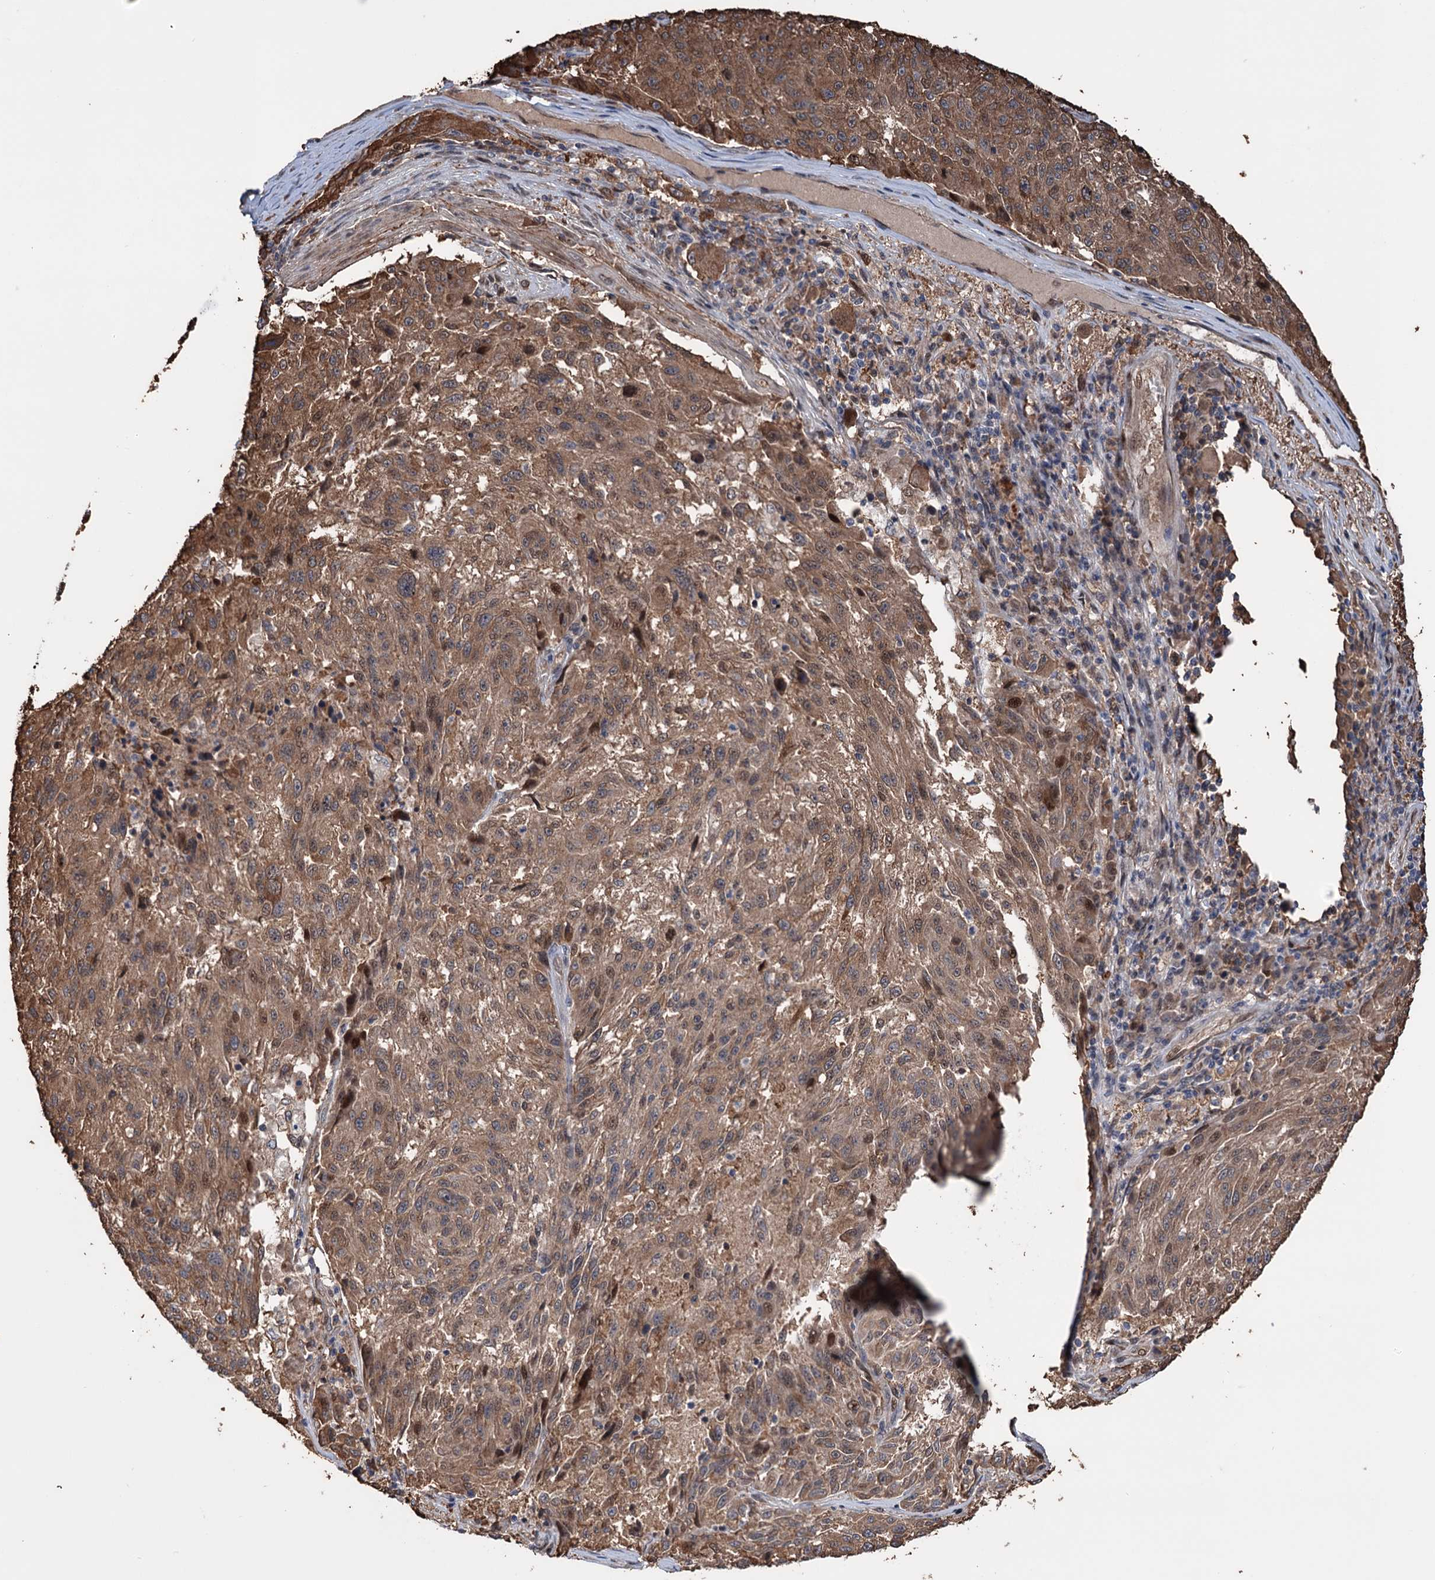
{"staining": {"intensity": "moderate", "quantity": ">75%", "location": "cytoplasmic/membranous"}, "tissue": "melanoma", "cell_type": "Tumor cells", "image_type": "cancer", "snomed": [{"axis": "morphology", "description": "Malignant melanoma, NOS"}, {"axis": "topography", "description": "Skin"}], "caption": "DAB (3,3'-diaminobenzidine) immunohistochemical staining of human malignant melanoma demonstrates moderate cytoplasmic/membranous protein positivity in about >75% of tumor cells. The staining was performed using DAB, with brown indicating positive protein expression. Nuclei are stained blue with hematoxylin.", "gene": "NCAPD2", "patient": {"sex": "male", "age": 53}}